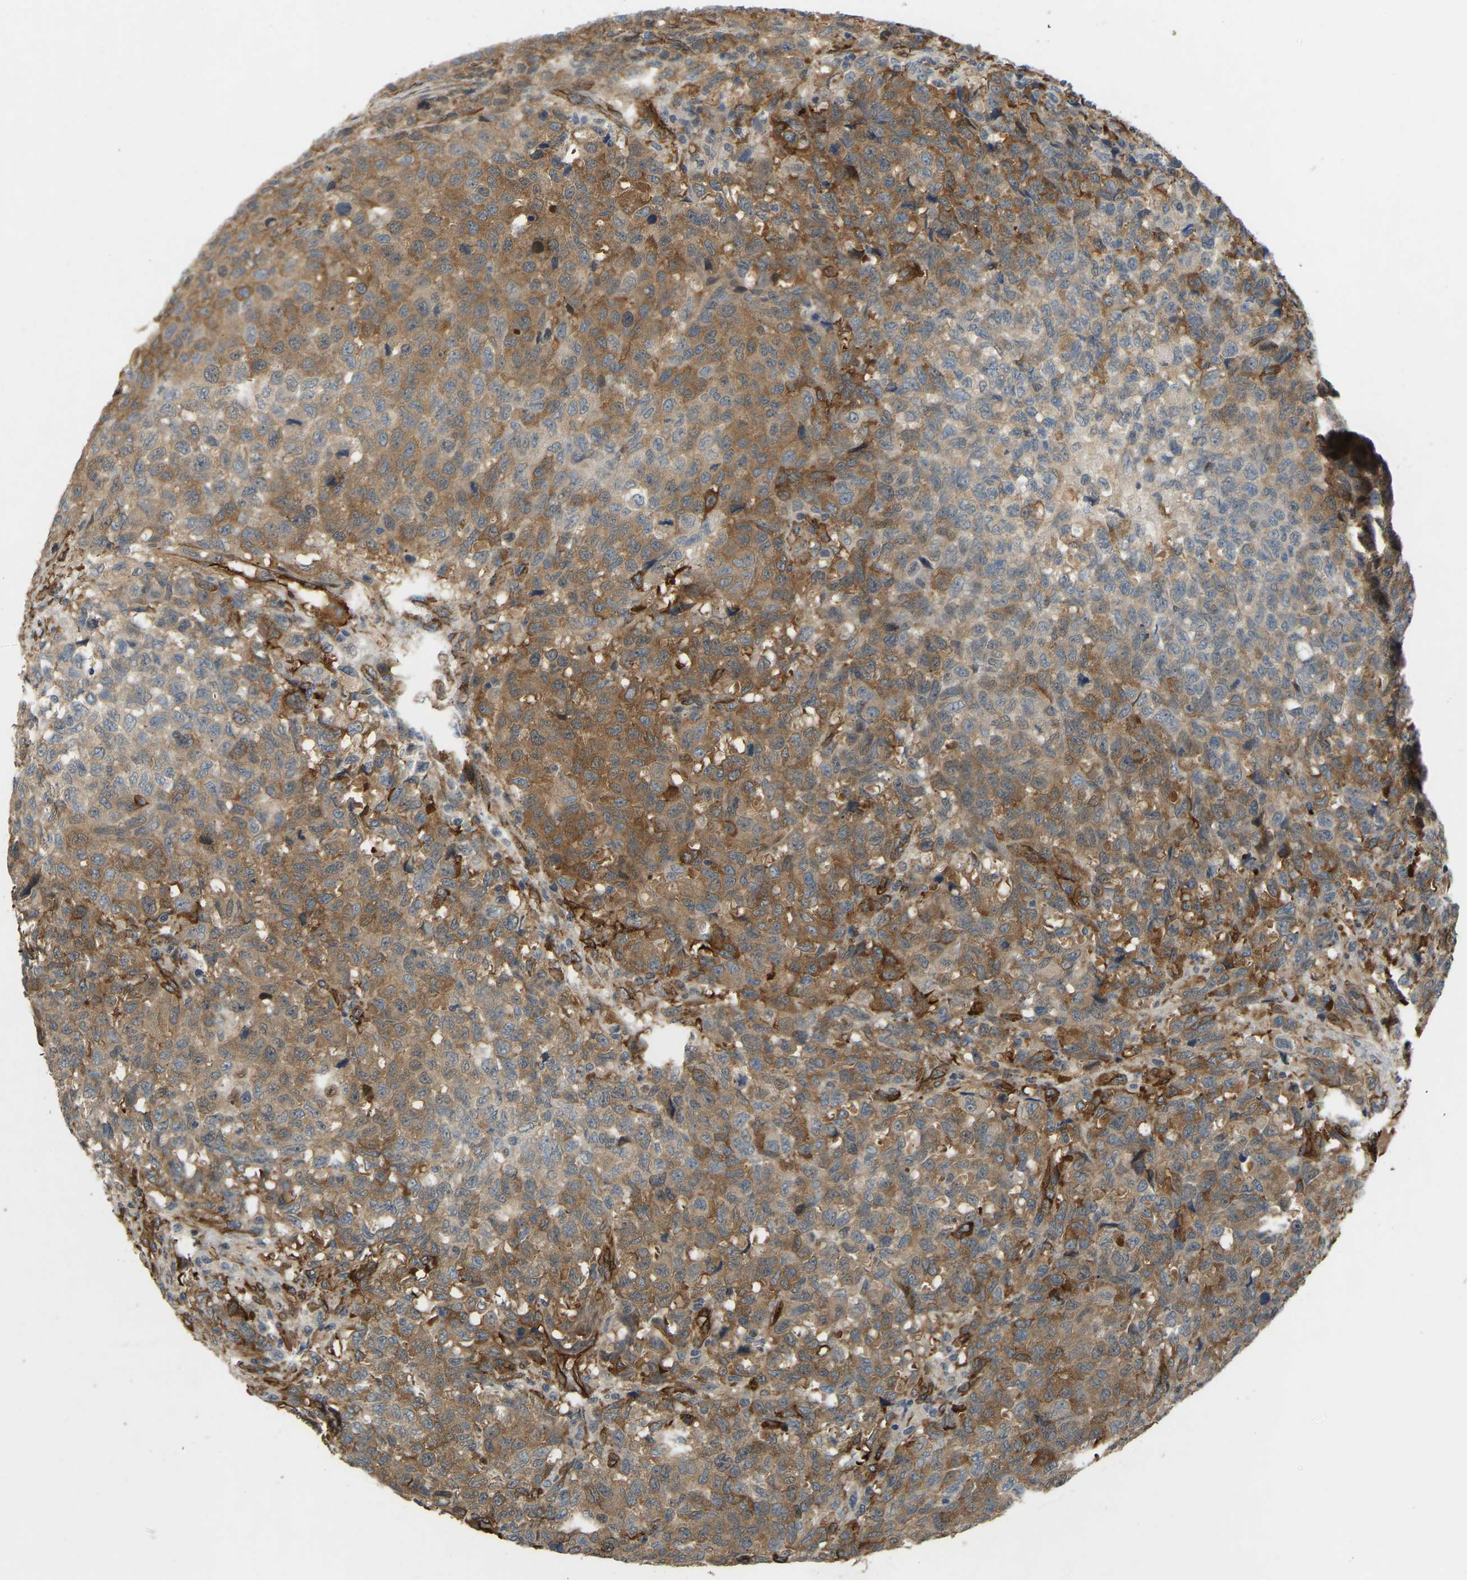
{"staining": {"intensity": "moderate", "quantity": ">75%", "location": "cytoplasmic/membranous"}, "tissue": "testis cancer", "cell_type": "Tumor cells", "image_type": "cancer", "snomed": [{"axis": "morphology", "description": "Seminoma, NOS"}, {"axis": "topography", "description": "Testis"}], "caption": "Immunohistochemistry (DAB) staining of testis seminoma shows moderate cytoplasmic/membranous protein expression in about >75% of tumor cells.", "gene": "NMB", "patient": {"sex": "male", "age": 59}}